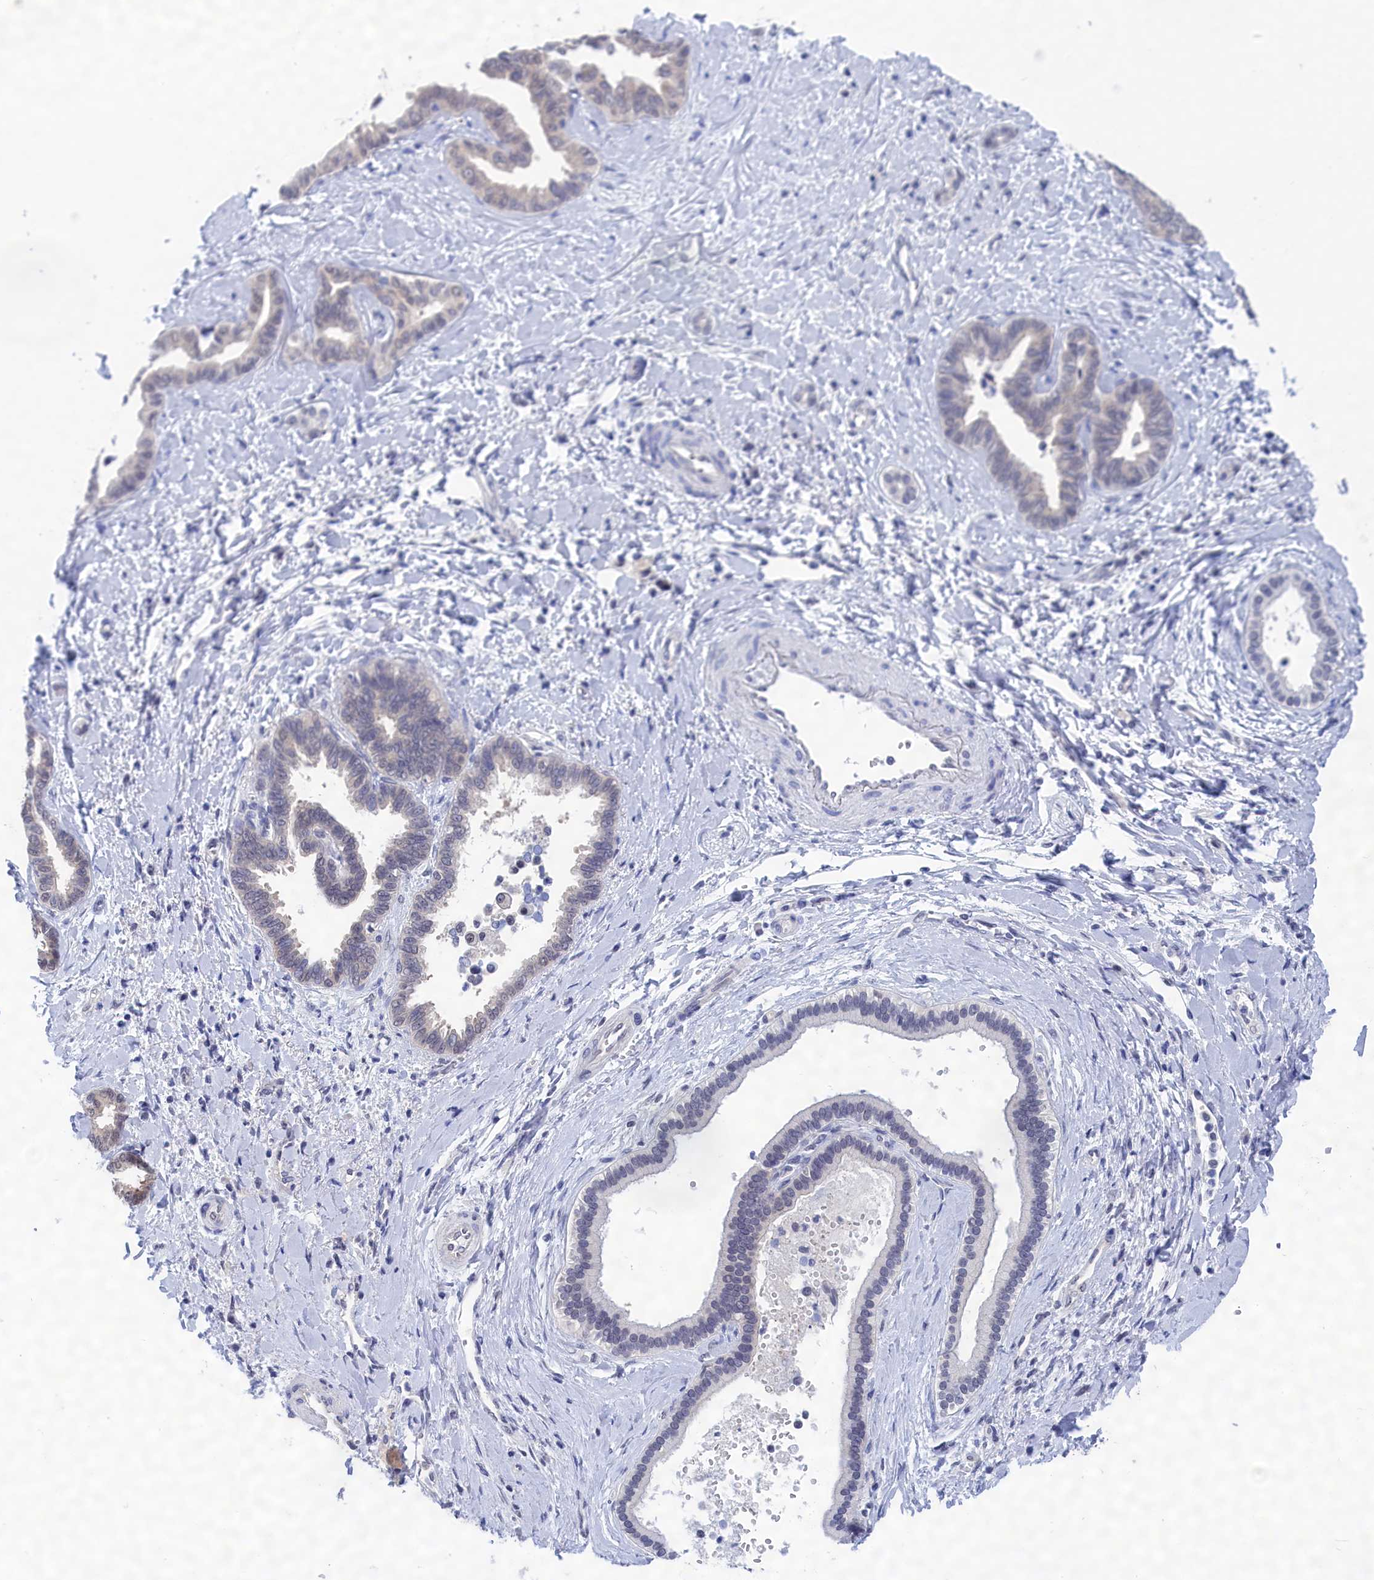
{"staining": {"intensity": "negative", "quantity": "none", "location": "none"}, "tissue": "liver cancer", "cell_type": "Tumor cells", "image_type": "cancer", "snomed": [{"axis": "morphology", "description": "Cholangiocarcinoma"}, {"axis": "topography", "description": "Liver"}], "caption": "An immunohistochemistry (IHC) image of cholangiocarcinoma (liver) is shown. There is no staining in tumor cells of cholangiocarcinoma (liver). (Brightfield microscopy of DAB IHC at high magnification).", "gene": "PGP", "patient": {"sex": "female", "age": 77}}